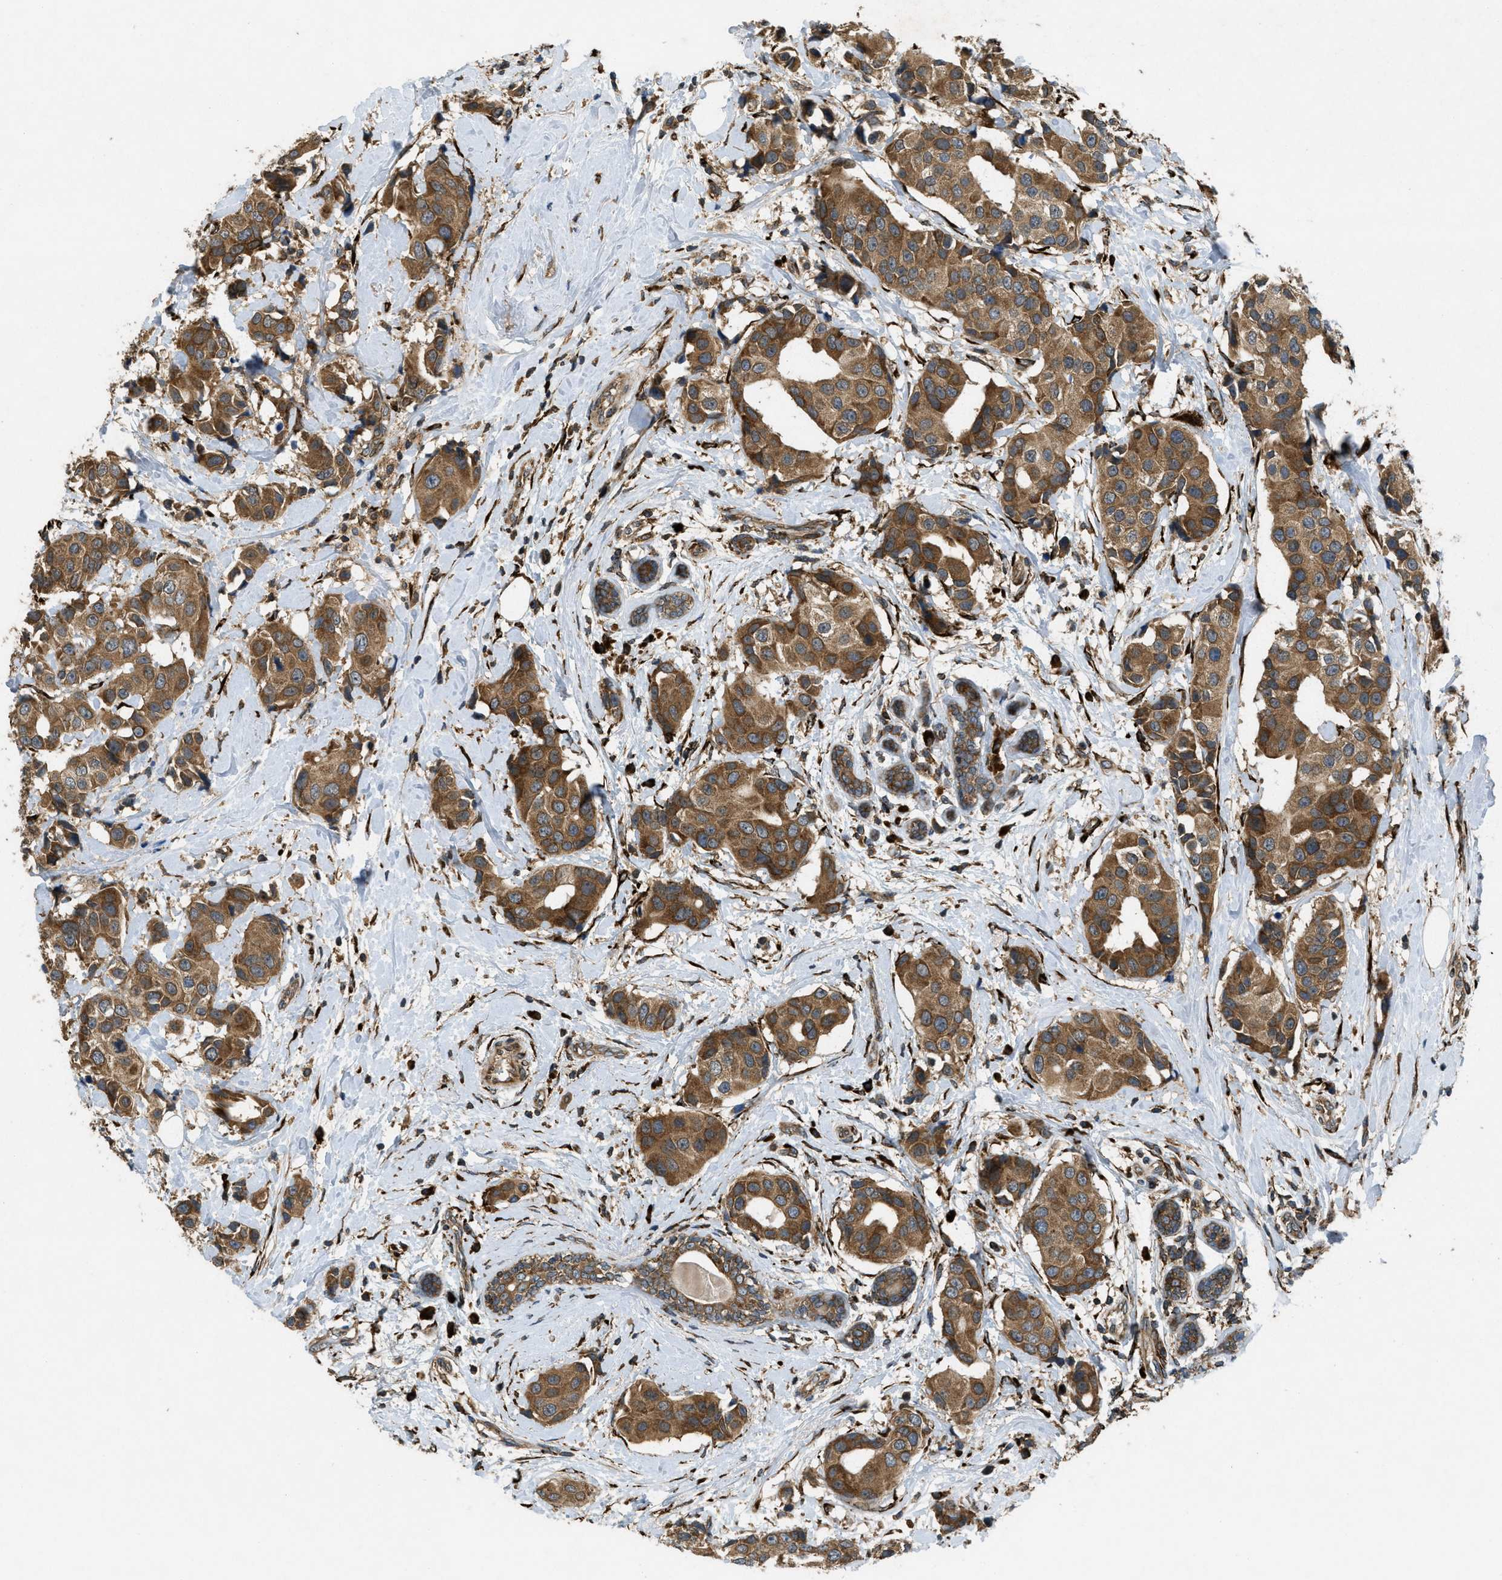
{"staining": {"intensity": "moderate", "quantity": ">75%", "location": "cytoplasmic/membranous"}, "tissue": "breast cancer", "cell_type": "Tumor cells", "image_type": "cancer", "snomed": [{"axis": "morphology", "description": "Normal tissue, NOS"}, {"axis": "morphology", "description": "Duct carcinoma"}, {"axis": "topography", "description": "Breast"}], "caption": "Brown immunohistochemical staining in human breast cancer displays moderate cytoplasmic/membranous staining in about >75% of tumor cells.", "gene": "PCDH18", "patient": {"sex": "female", "age": 39}}